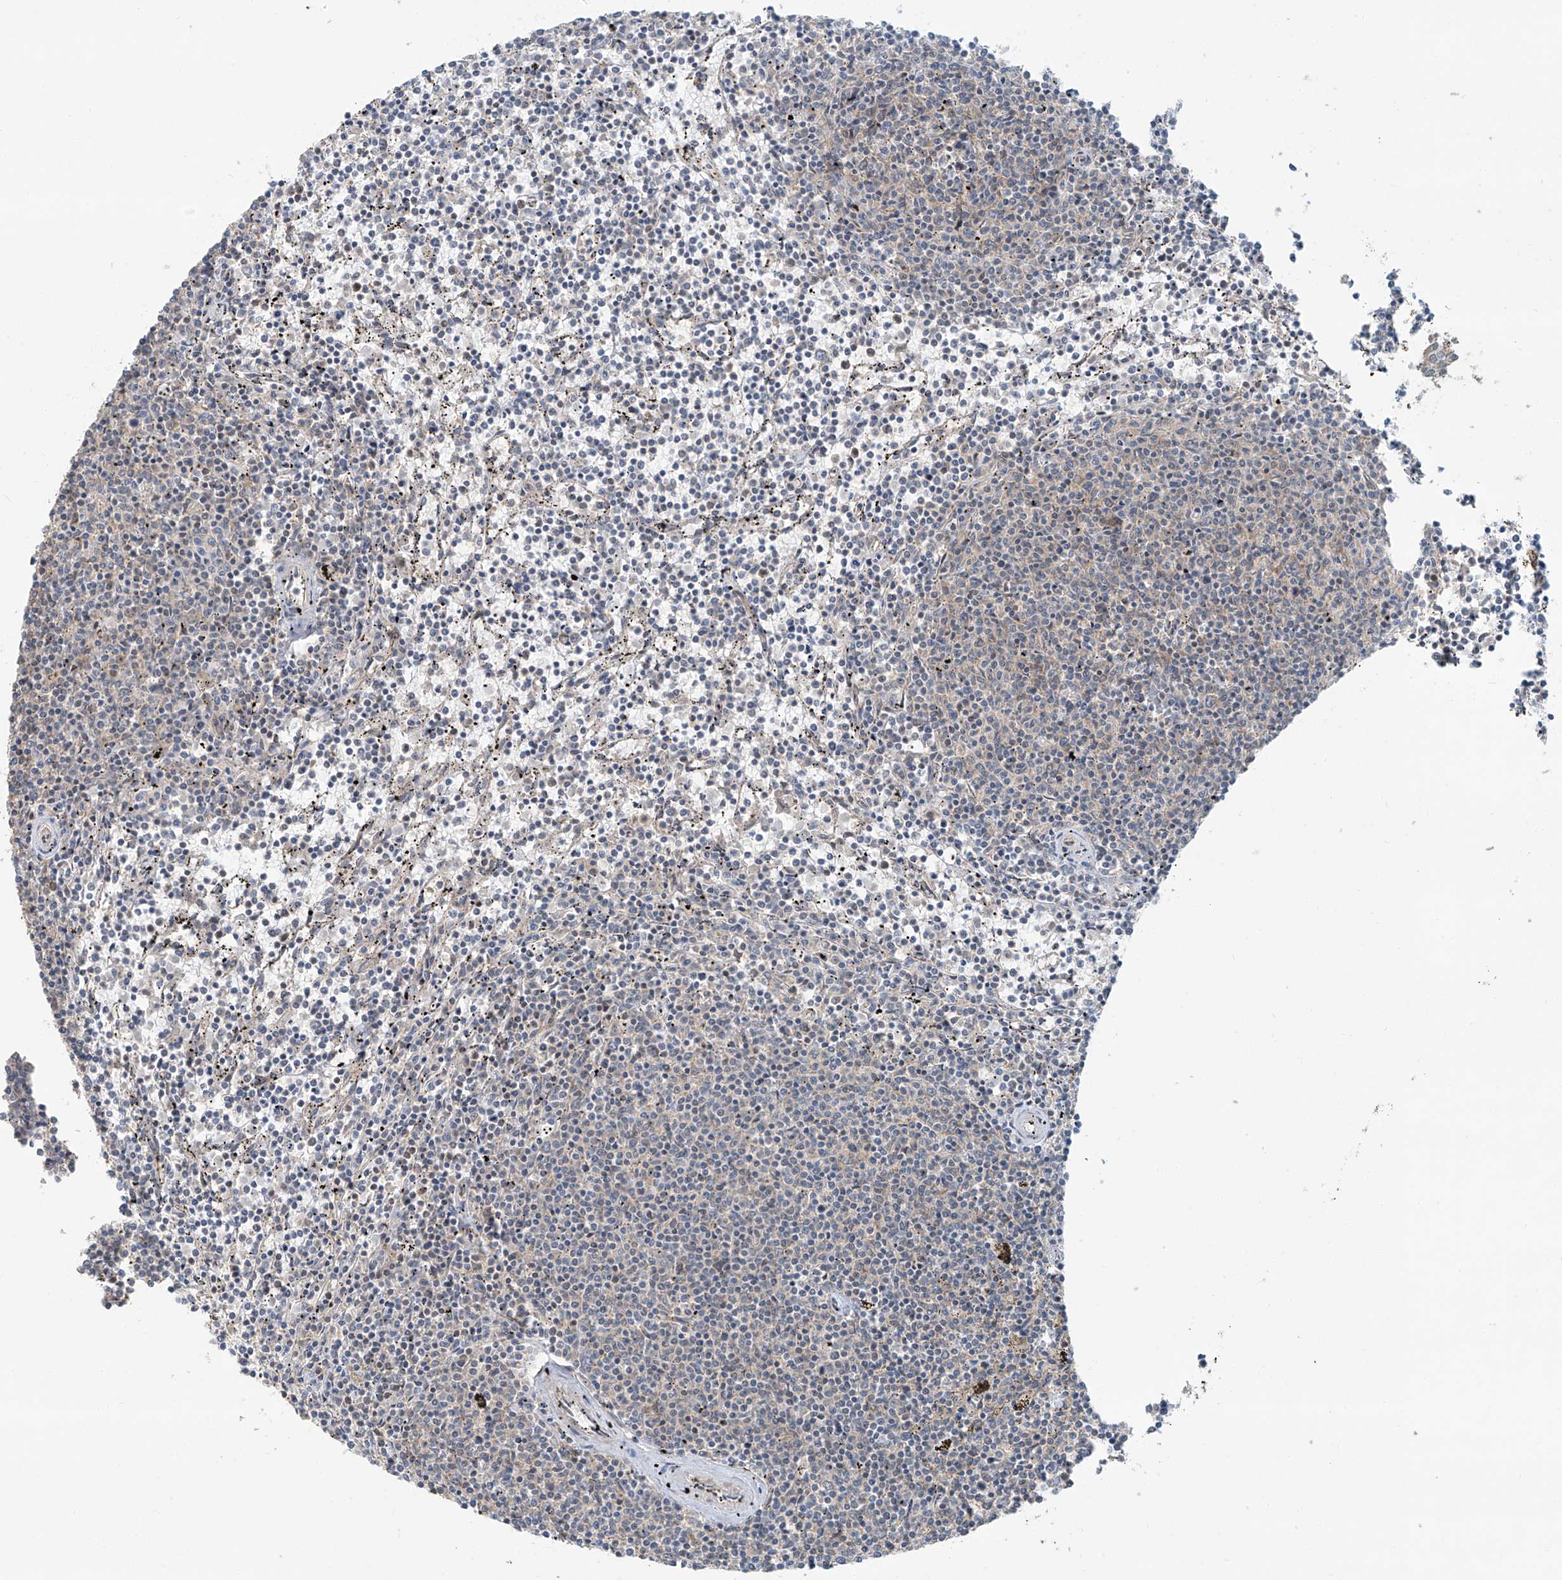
{"staining": {"intensity": "negative", "quantity": "none", "location": "none"}, "tissue": "lymphoma", "cell_type": "Tumor cells", "image_type": "cancer", "snomed": [{"axis": "morphology", "description": "Malignant lymphoma, non-Hodgkin's type, Low grade"}, {"axis": "topography", "description": "Spleen"}], "caption": "DAB (3,3'-diaminobenzidine) immunohistochemical staining of lymphoma demonstrates no significant positivity in tumor cells.", "gene": "ZNF16", "patient": {"sex": "female", "age": 50}}